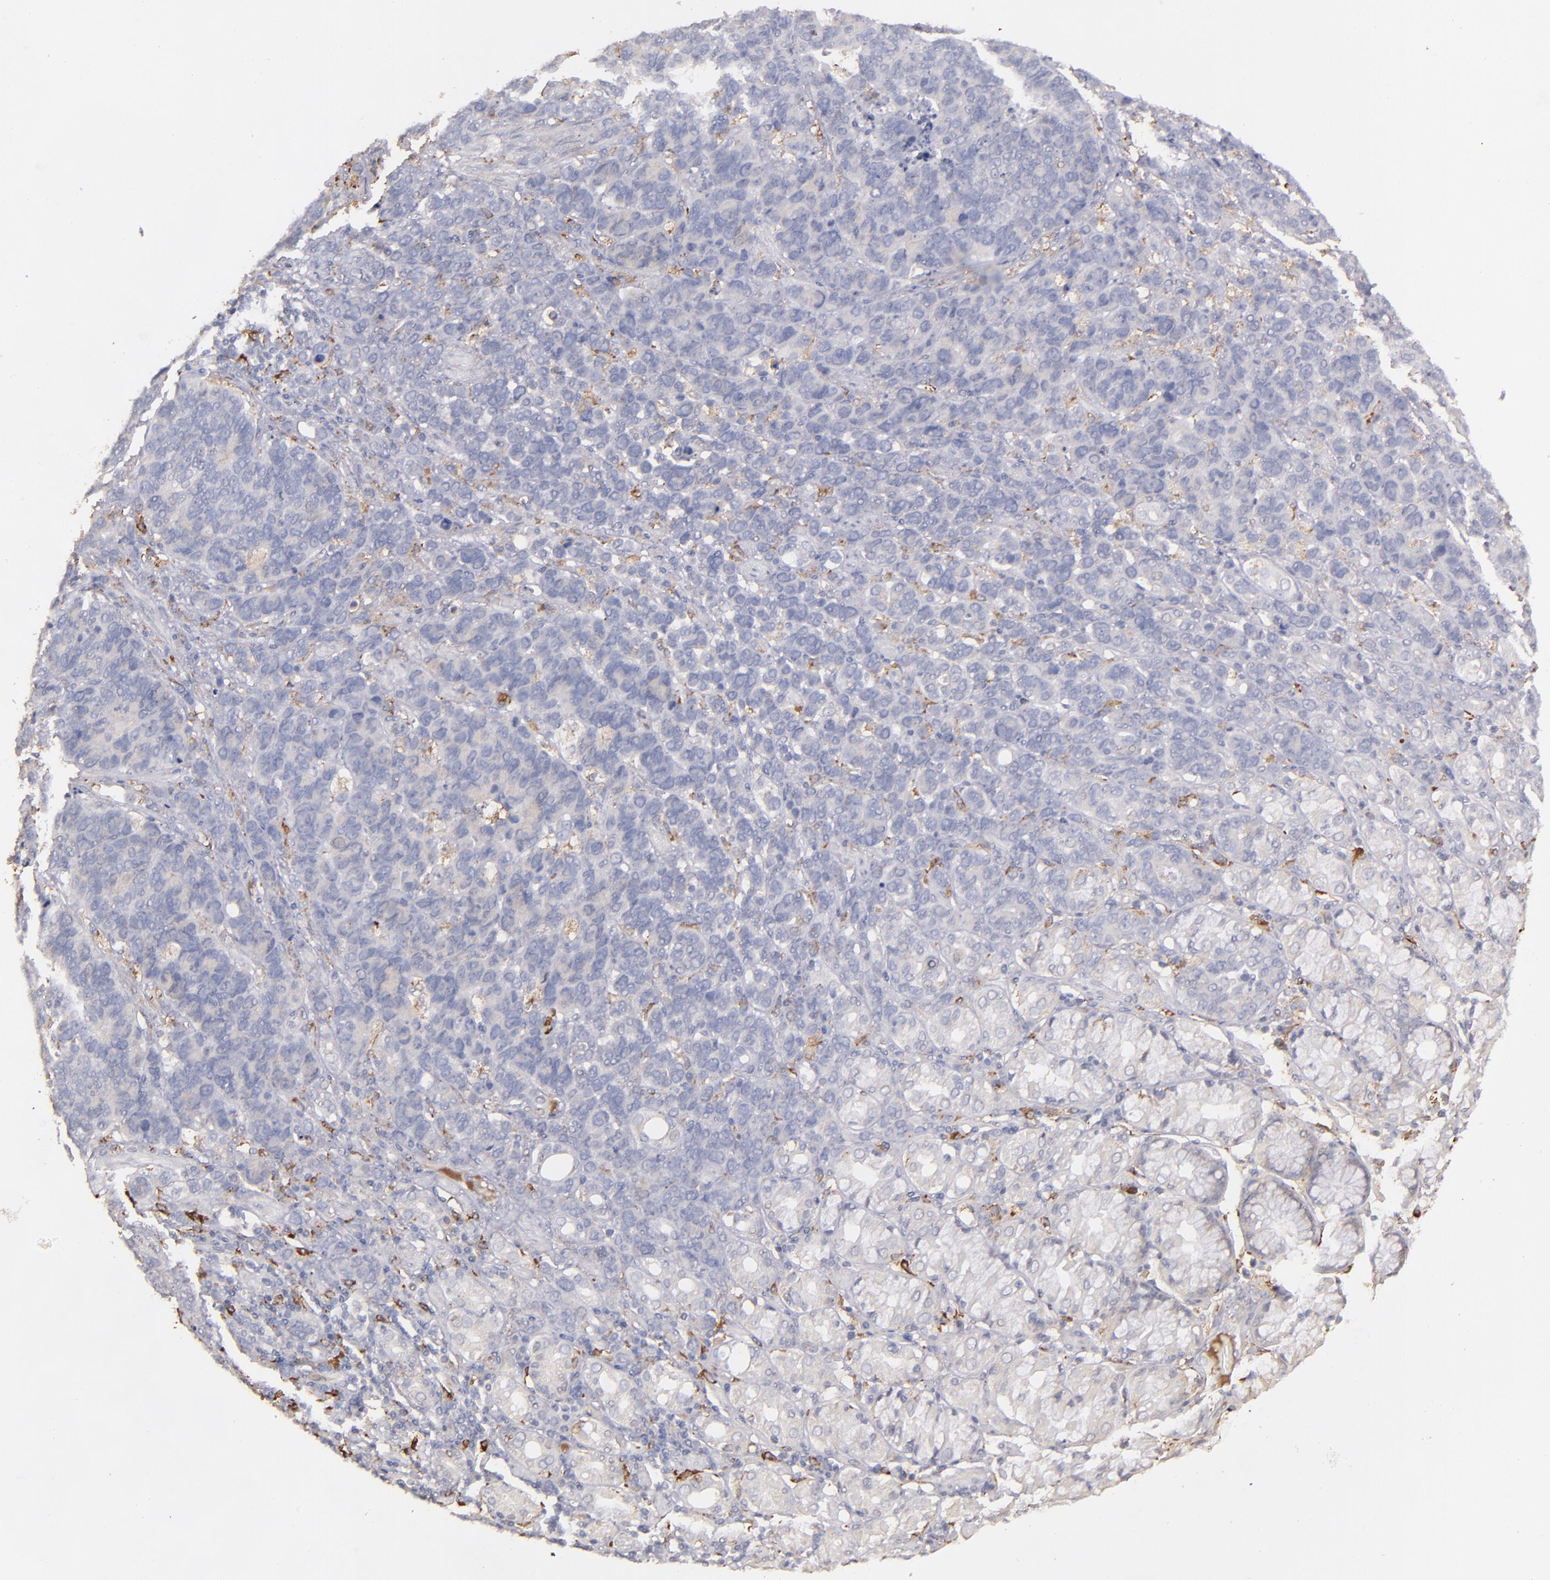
{"staining": {"intensity": "negative", "quantity": "none", "location": "none"}, "tissue": "stomach cancer", "cell_type": "Tumor cells", "image_type": "cancer", "snomed": [{"axis": "morphology", "description": "Adenocarcinoma, NOS"}, {"axis": "topography", "description": "Stomach, upper"}], "caption": "Image shows no significant protein positivity in tumor cells of stomach cancer (adenocarcinoma). (DAB IHC with hematoxylin counter stain).", "gene": "C1QA", "patient": {"sex": "male", "age": 71}}